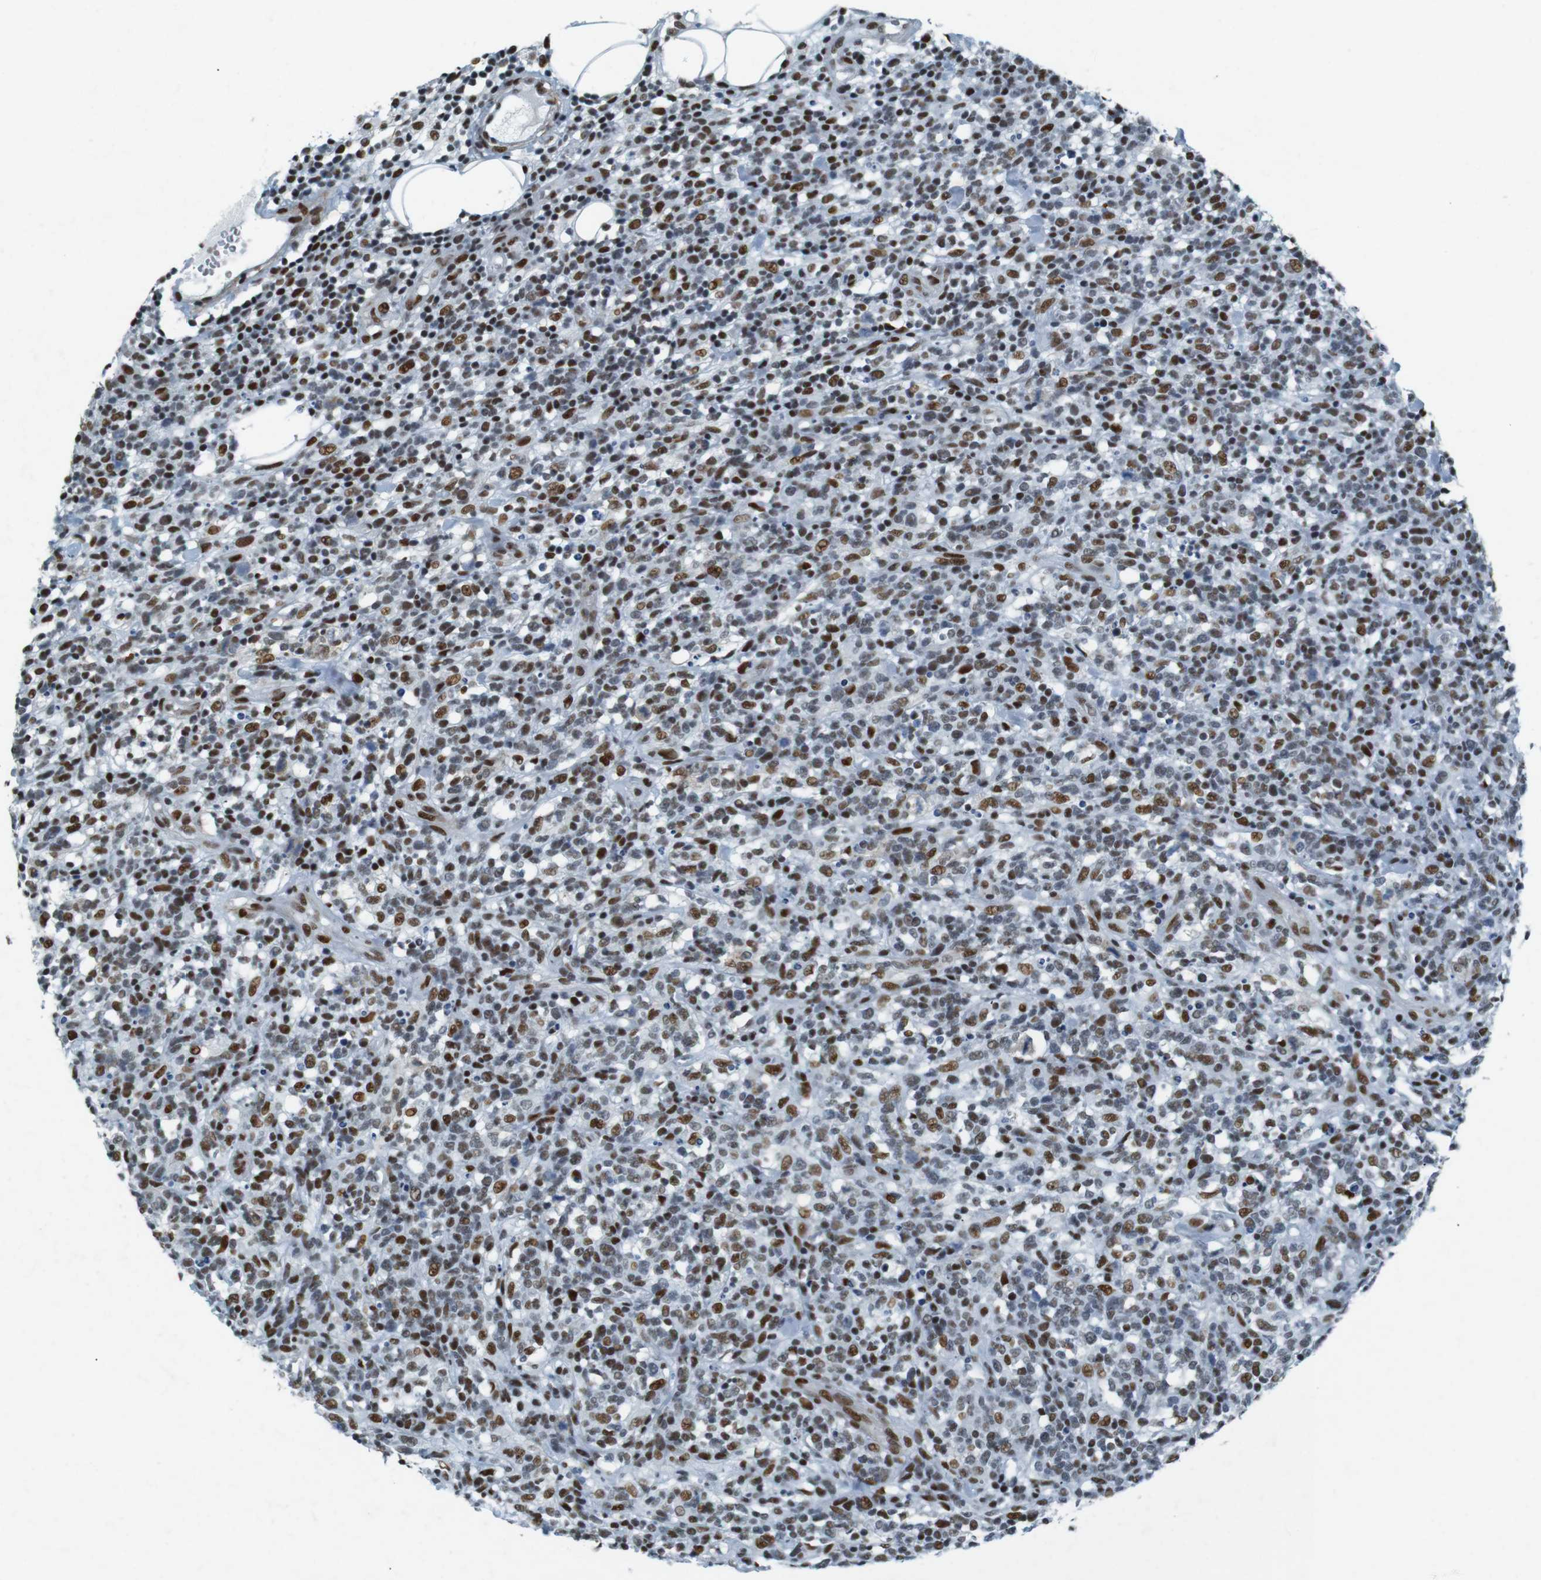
{"staining": {"intensity": "moderate", "quantity": ">75%", "location": "nuclear"}, "tissue": "lymphoma", "cell_type": "Tumor cells", "image_type": "cancer", "snomed": [{"axis": "morphology", "description": "Malignant lymphoma, non-Hodgkin's type, High grade"}, {"axis": "topography", "description": "Lymph node"}], "caption": "Human lymphoma stained with a protein marker reveals moderate staining in tumor cells.", "gene": "HEXIM1", "patient": {"sex": "female", "age": 73}}